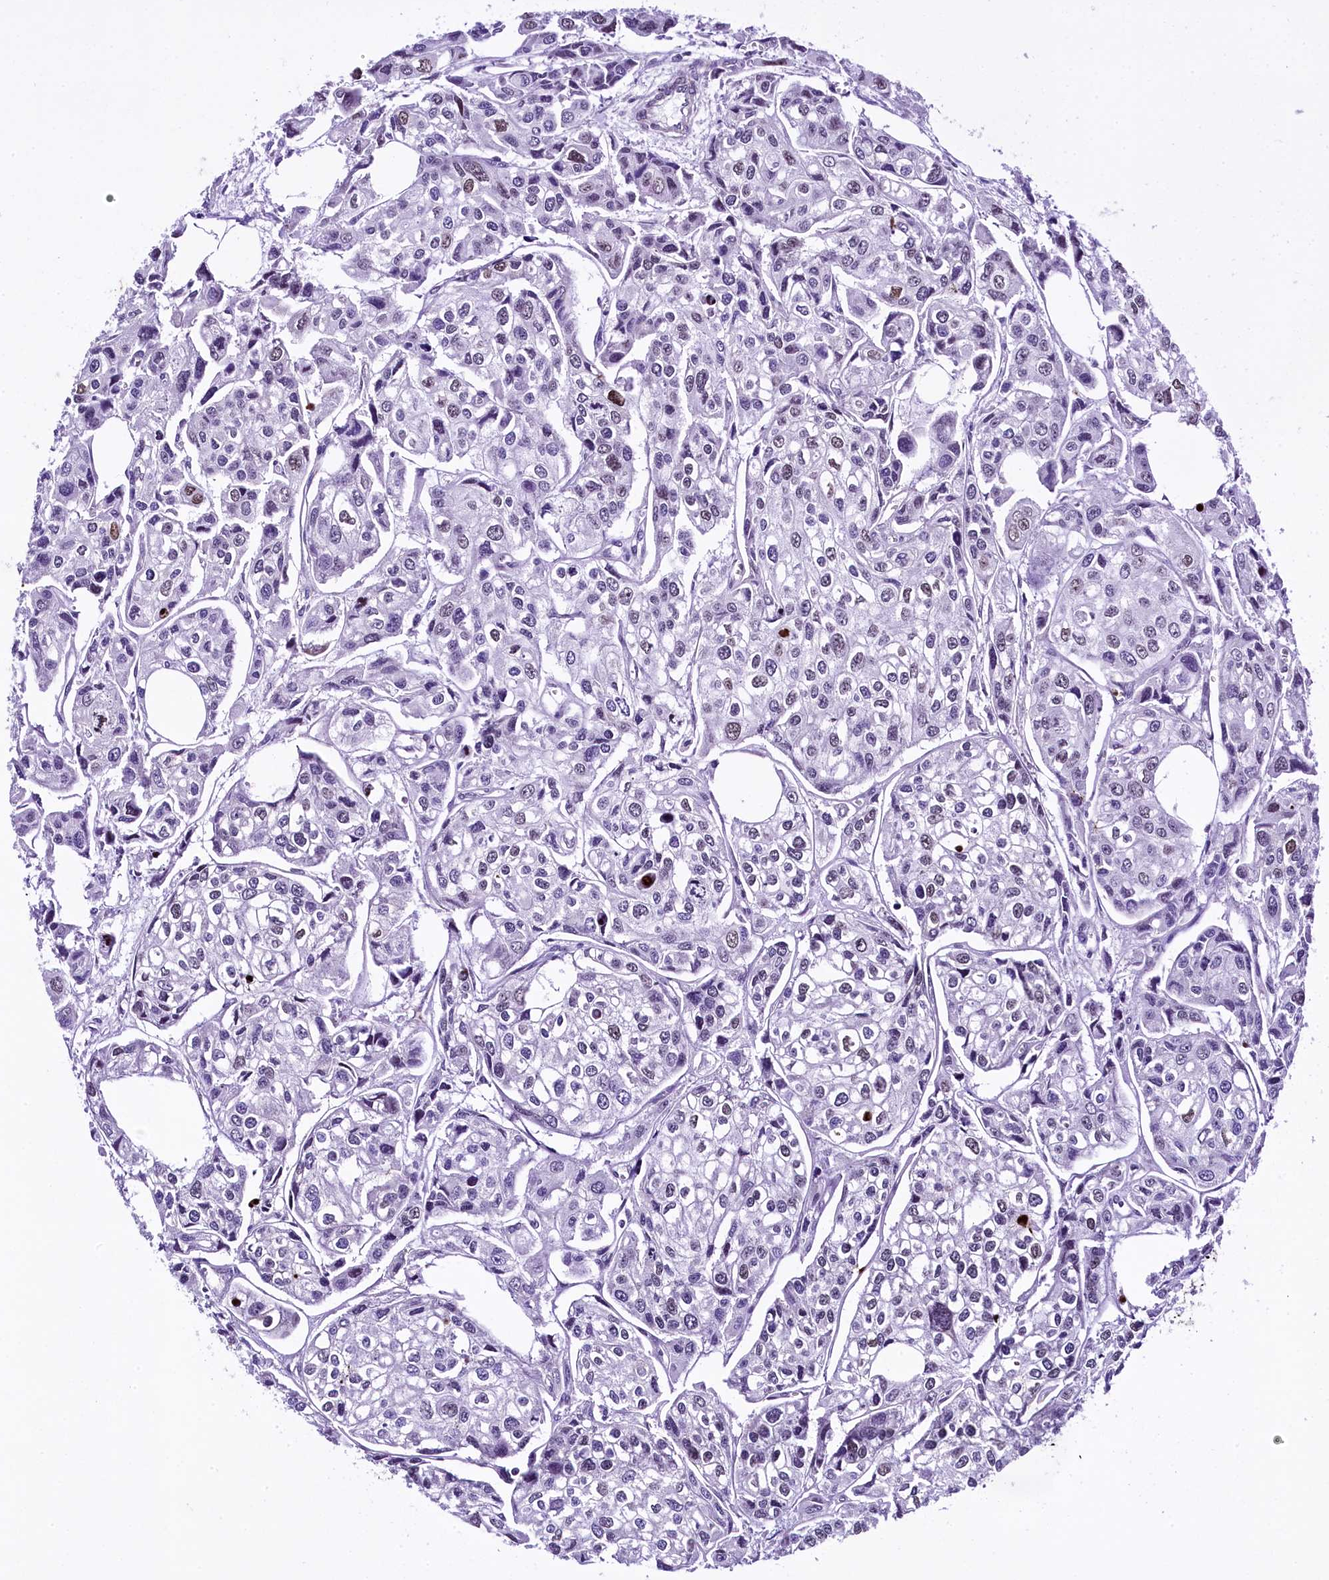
{"staining": {"intensity": "negative", "quantity": "none", "location": "none"}, "tissue": "urothelial cancer", "cell_type": "Tumor cells", "image_type": "cancer", "snomed": [{"axis": "morphology", "description": "Urothelial carcinoma, High grade"}, {"axis": "topography", "description": "Urinary bladder"}], "caption": "The micrograph reveals no significant staining in tumor cells of high-grade urothelial carcinoma.", "gene": "SAMD10", "patient": {"sex": "male", "age": 67}}